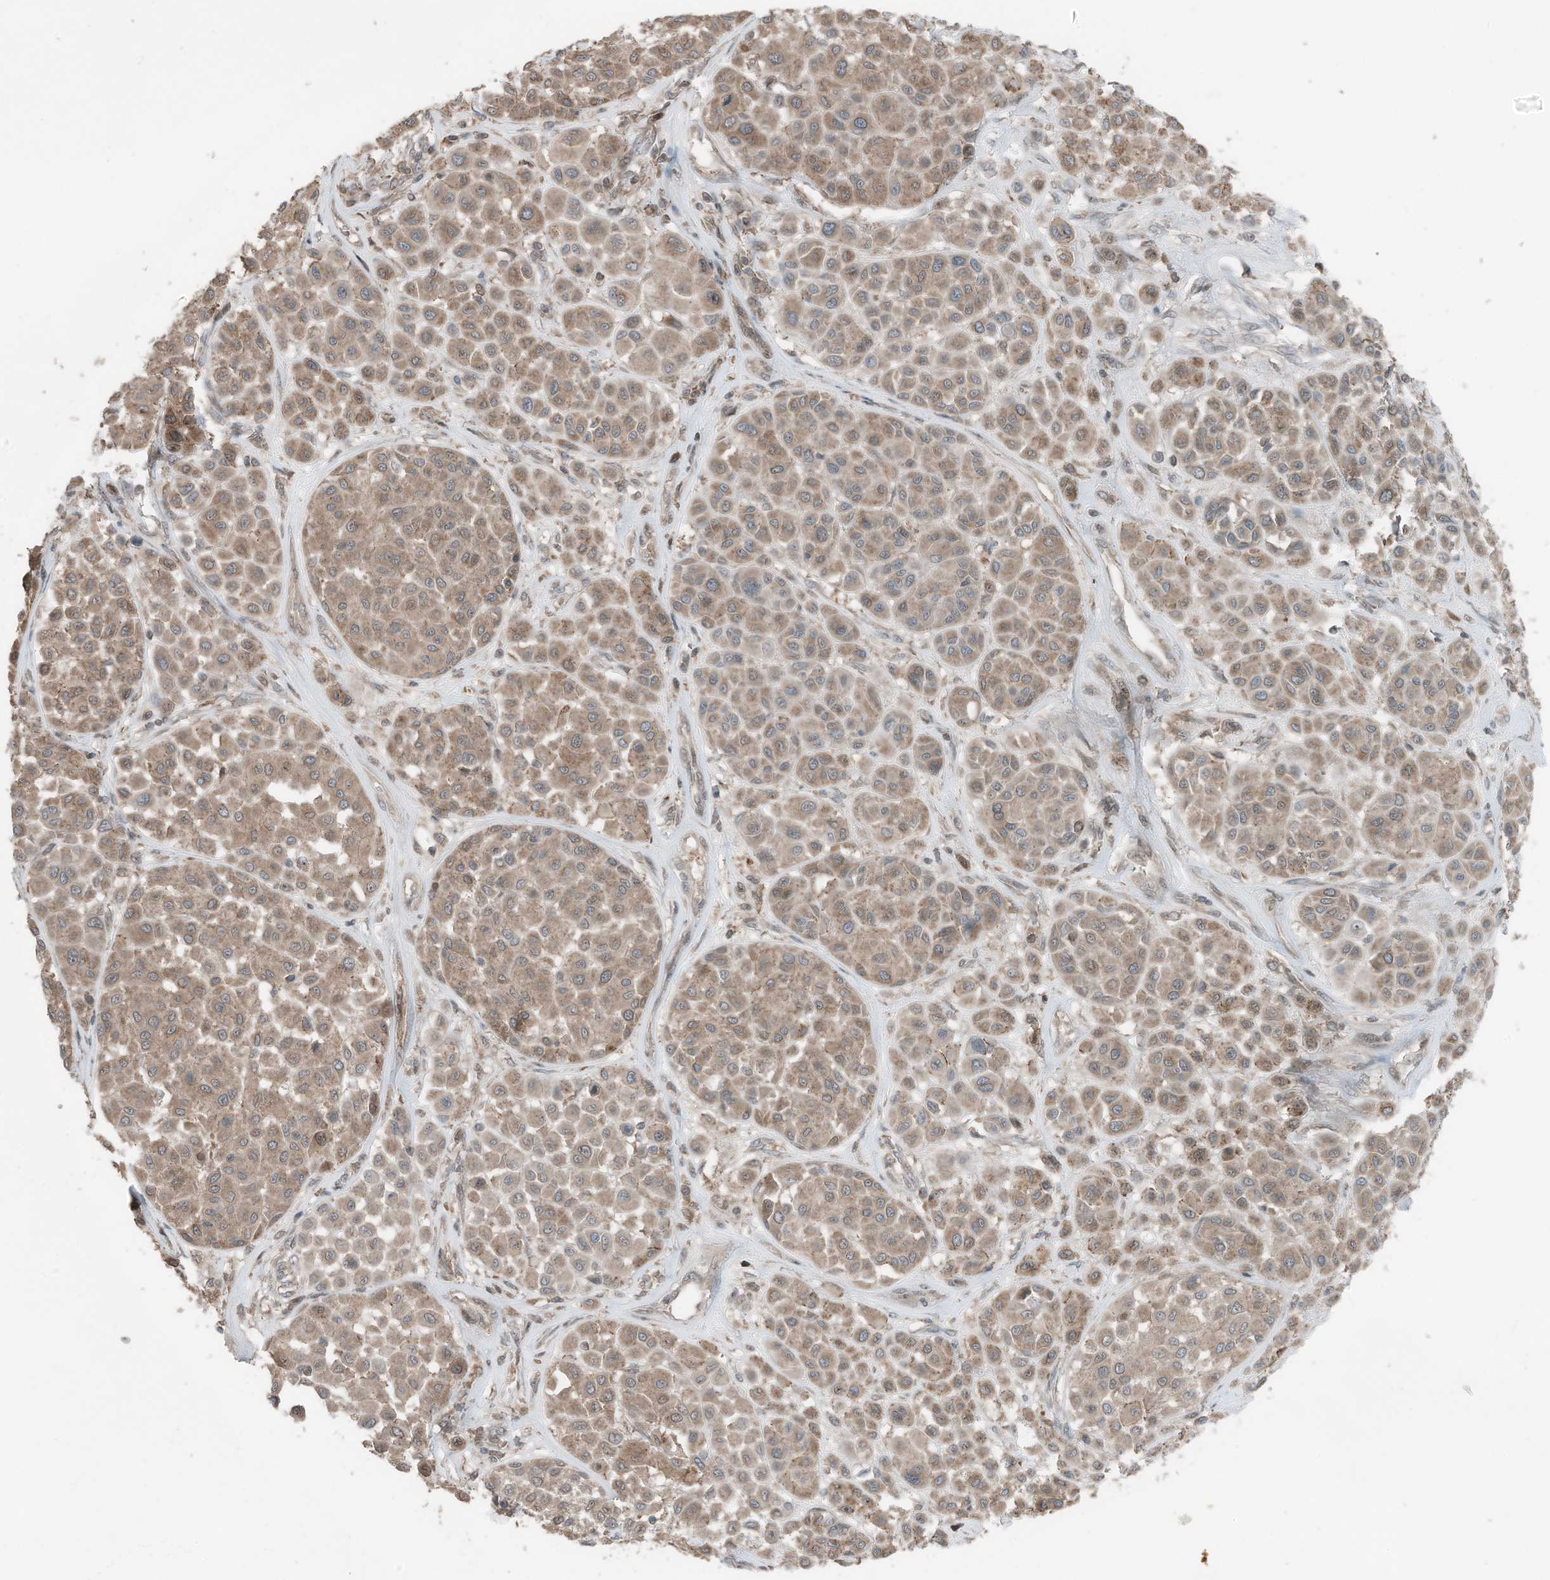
{"staining": {"intensity": "moderate", "quantity": ">75%", "location": "cytoplasmic/membranous,nuclear"}, "tissue": "melanoma", "cell_type": "Tumor cells", "image_type": "cancer", "snomed": [{"axis": "morphology", "description": "Malignant melanoma, Metastatic site"}, {"axis": "topography", "description": "Soft tissue"}], "caption": "Protein staining of malignant melanoma (metastatic site) tissue displays moderate cytoplasmic/membranous and nuclear expression in approximately >75% of tumor cells.", "gene": "TXNDC9", "patient": {"sex": "male", "age": 41}}